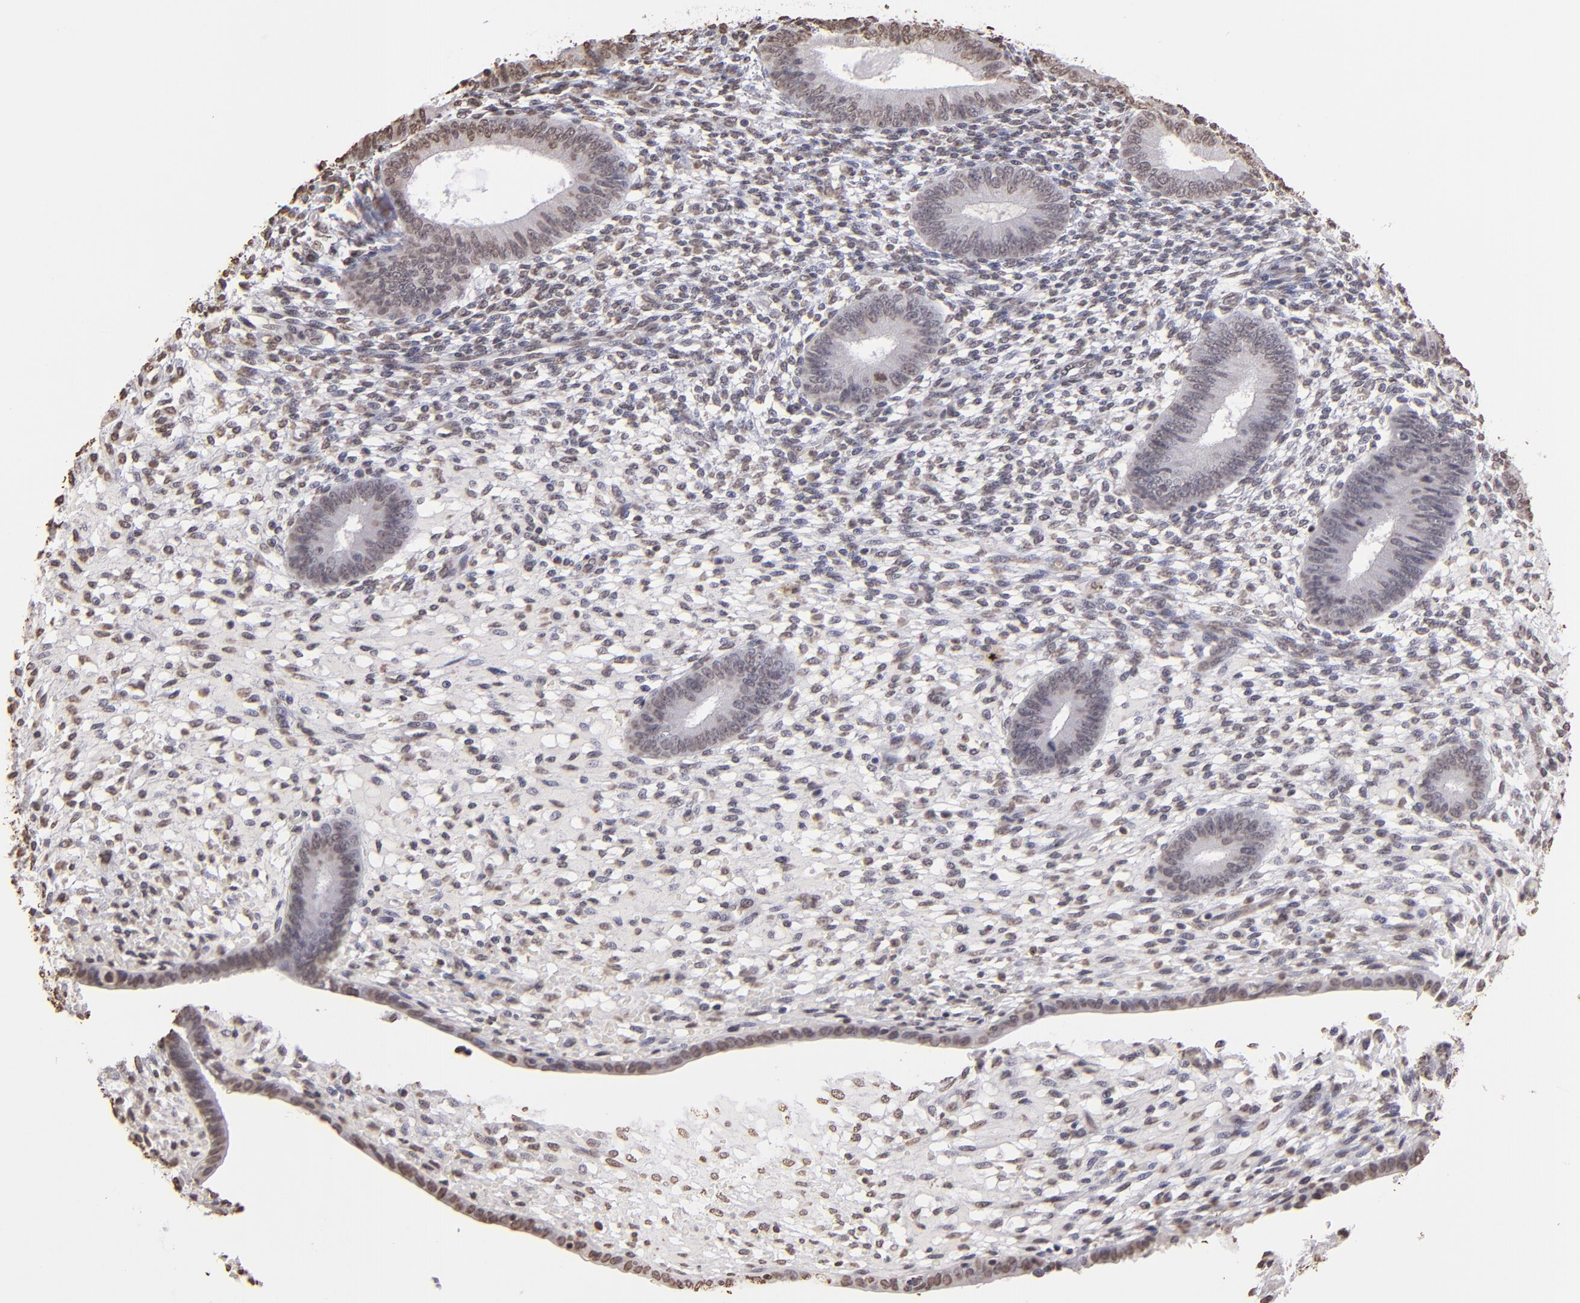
{"staining": {"intensity": "weak", "quantity": "<25%", "location": "nuclear"}, "tissue": "endometrium", "cell_type": "Cells in endometrial stroma", "image_type": "normal", "snomed": [{"axis": "morphology", "description": "Normal tissue, NOS"}, {"axis": "topography", "description": "Endometrium"}], "caption": "The immunohistochemistry micrograph has no significant positivity in cells in endometrial stroma of endometrium. (Brightfield microscopy of DAB immunohistochemistry (IHC) at high magnification).", "gene": "LBX1", "patient": {"sex": "female", "age": 42}}